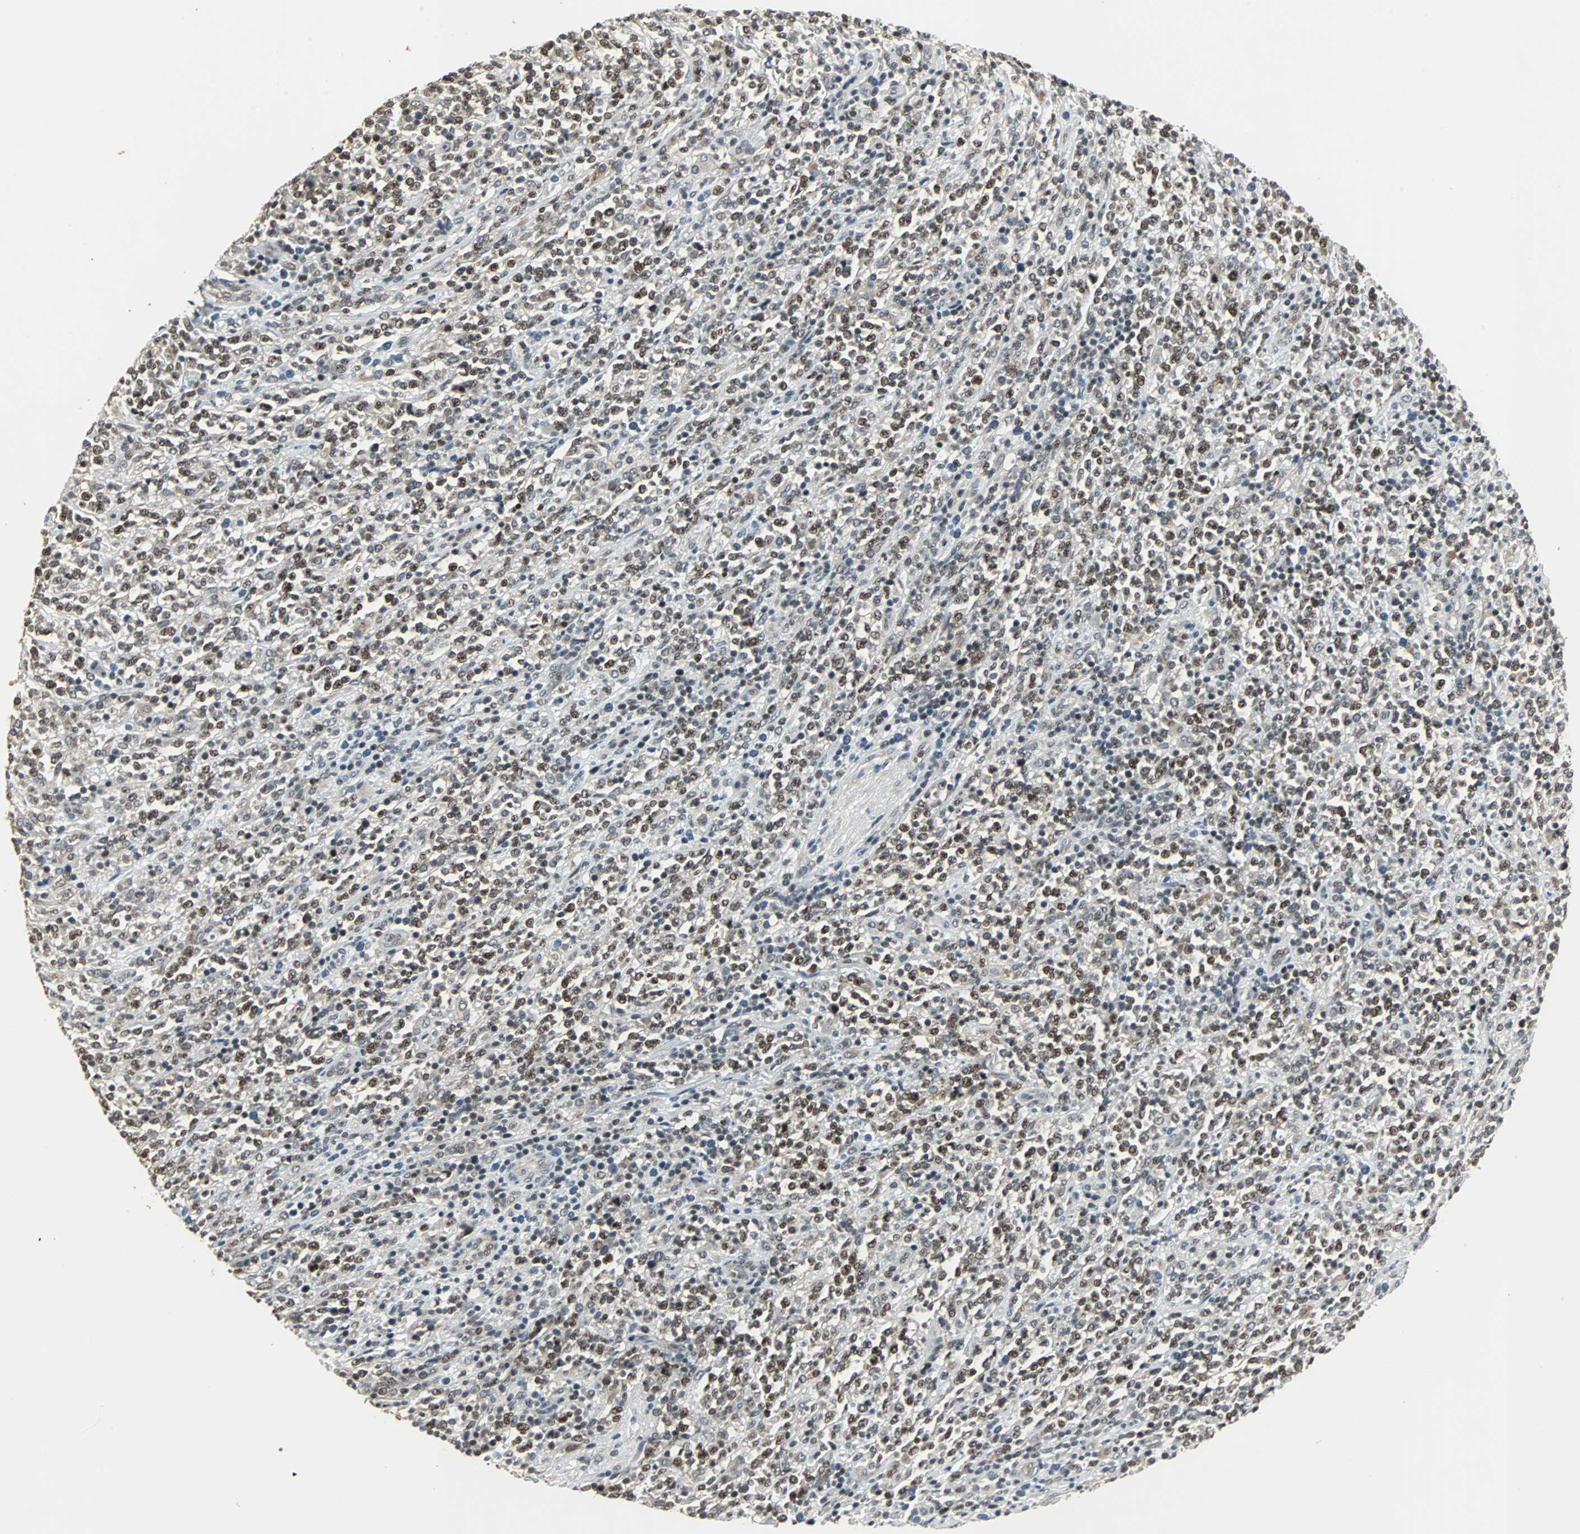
{"staining": {"intensity": "strong", "quantity": "25%-75%", "location": "nuclear"}, "tissue": "lymphoma", "cell_type": "Tumor cells", "image_type": "cancer", "snomed": [{"axis": "morphology", "description": "Malignant lymphoma, non-Hodgkin's type, High grade"}, {"axis": "topography", "description": "Soft tissue"}], "caption": "A high-resolution image shows immunohistochemistry staining of lymphoma, which displays strong nuclear expression in approximately 25%-75% of tumor cells.", "gene": "MED4", "patient": {"sex": "male", "age": 18}}